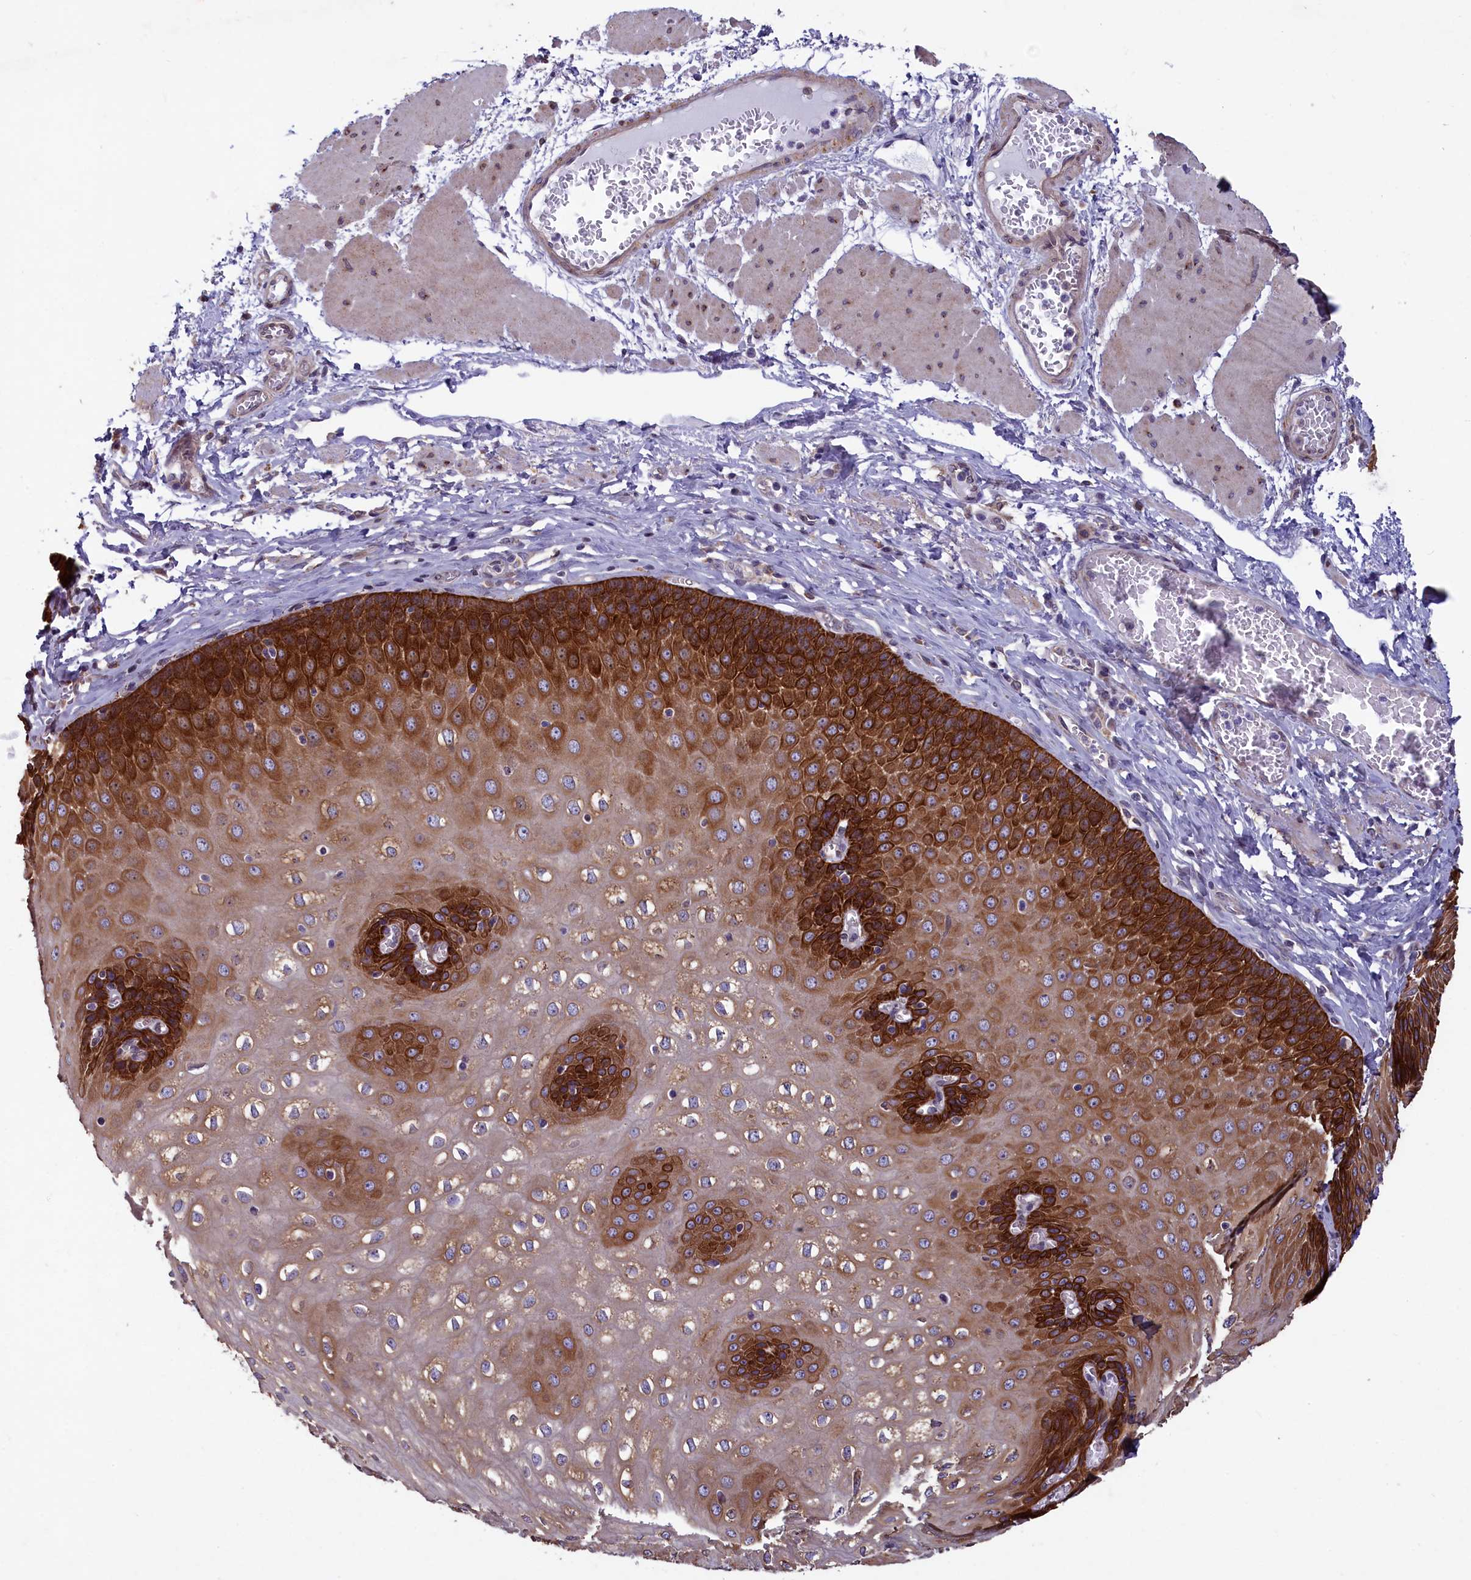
{"staining": {"intensity": "strong", "quantity": ">75%", "location": "cytoplasmic/membranous"}, "tissue": "esophagus", "cell_type": "Squamous epithelial cells", "image_type": "normal", "snomed": [{"axis": "morphology", "description": "Normal tissue, NOS"}, {"axis": "topography", "description": "Esophagus"}], "caption": "Squamous epithelial cells reveal high levels of strong cytoplasmic/membranous expression in approximately >75% of cells in benign human esophagus. (Stains: DAB in brown, nuclei in blue, Microscopy: brightfield microscopy at high magnification).", "gene": "ACAD8", "patient": {"sex": "male", "age": 60}}